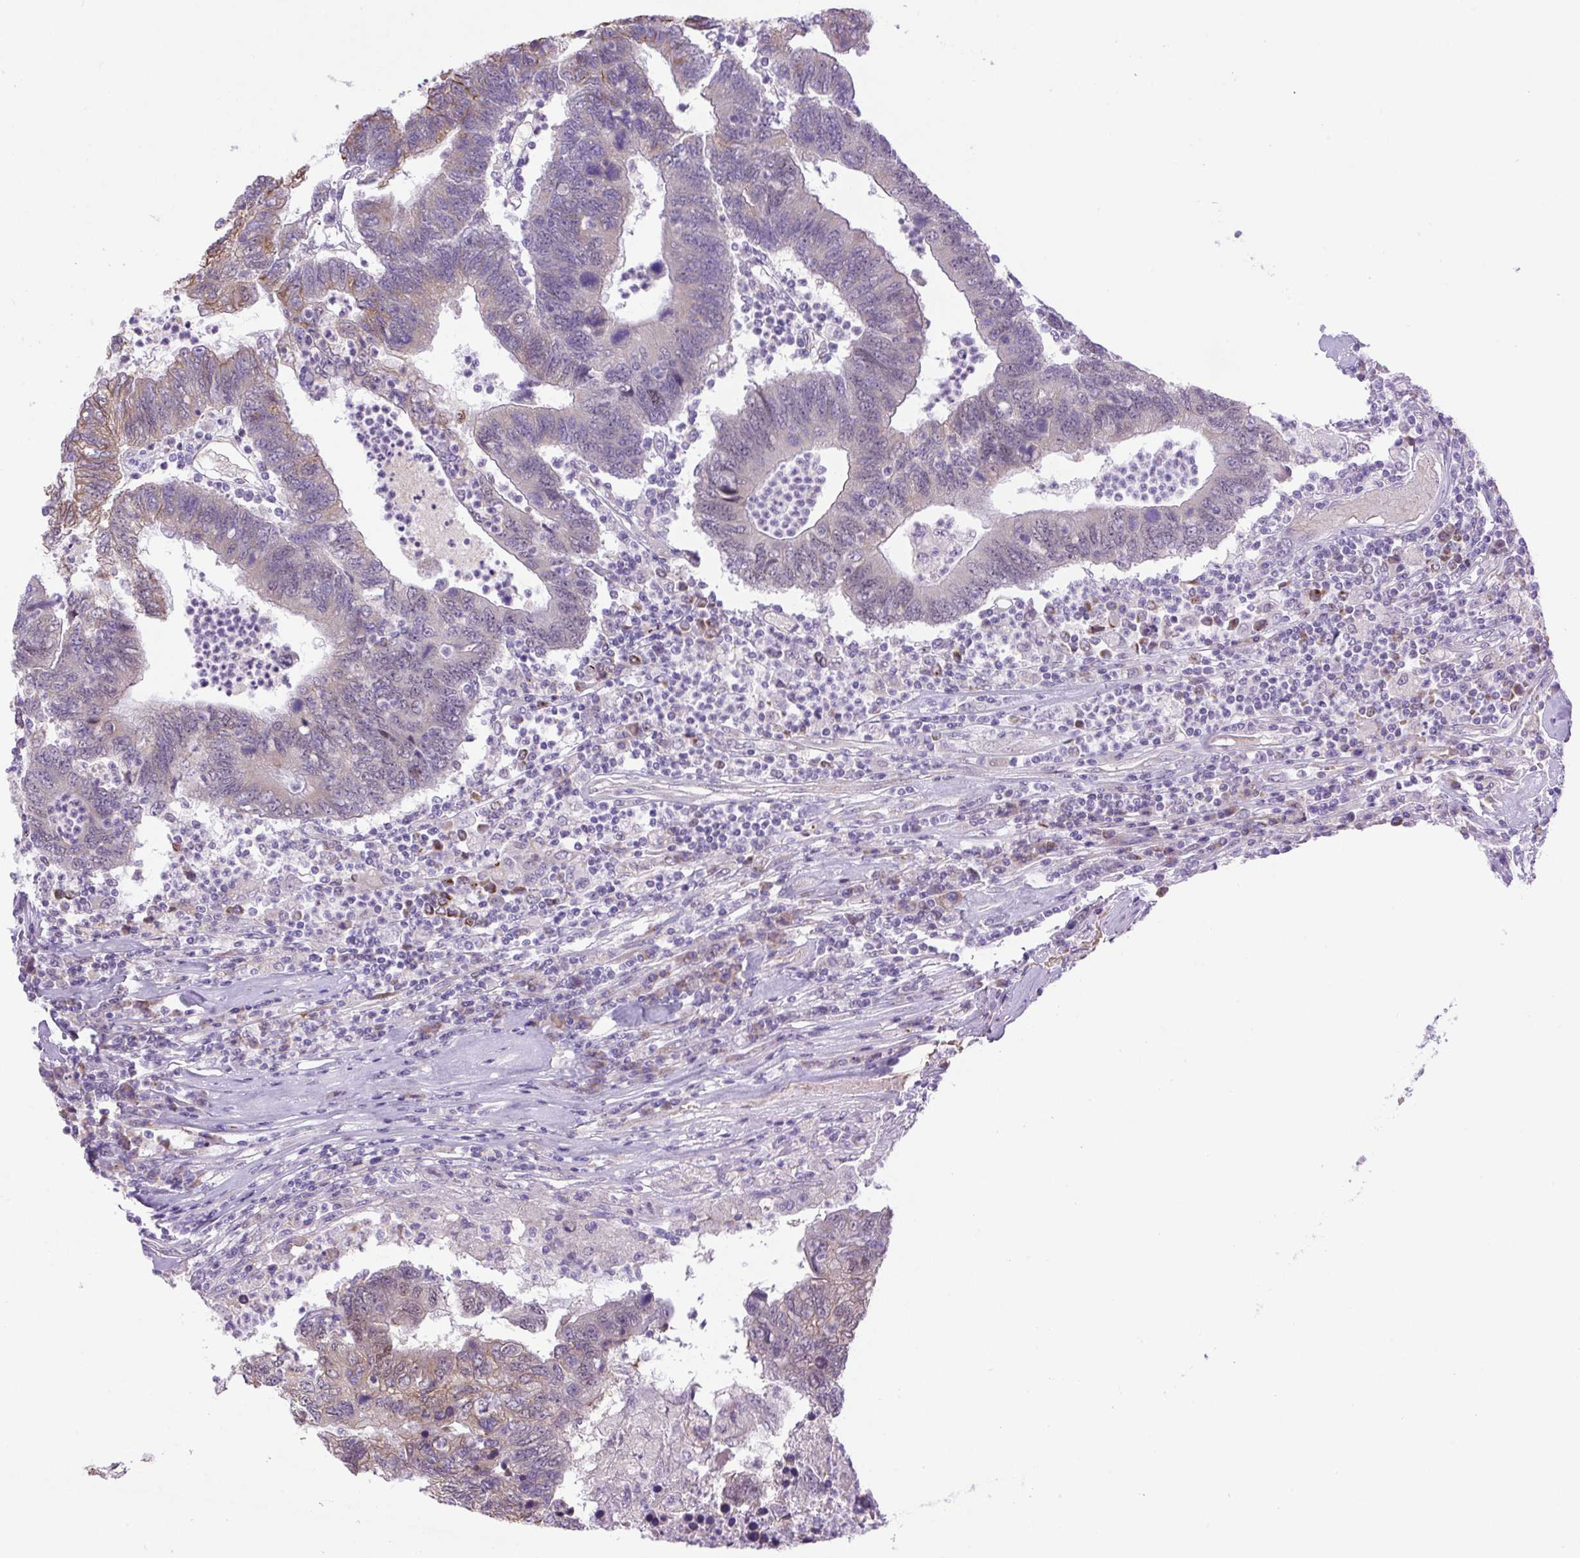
{"staining": {"intensity": "weak", "quantity": "<25%", "location": "cytoplasmic/membranous"}, "tissue": "colorectal cancer", "cell_type": "Tumor cells", "image_type": "cancer", "snomed": [{"axis": "morphology", "description": "Adenocarcinoma, NOS"}, {"axis": "topography", "description": "Colon"}], "caption": "Colorectal cancer (adenocarcinoma) stained for a protein using immunohistochemistry (IHC) exhibits no staining tumor cells.", "gene": "SCO2", "patient": {"sex": "female", "age": 48}}